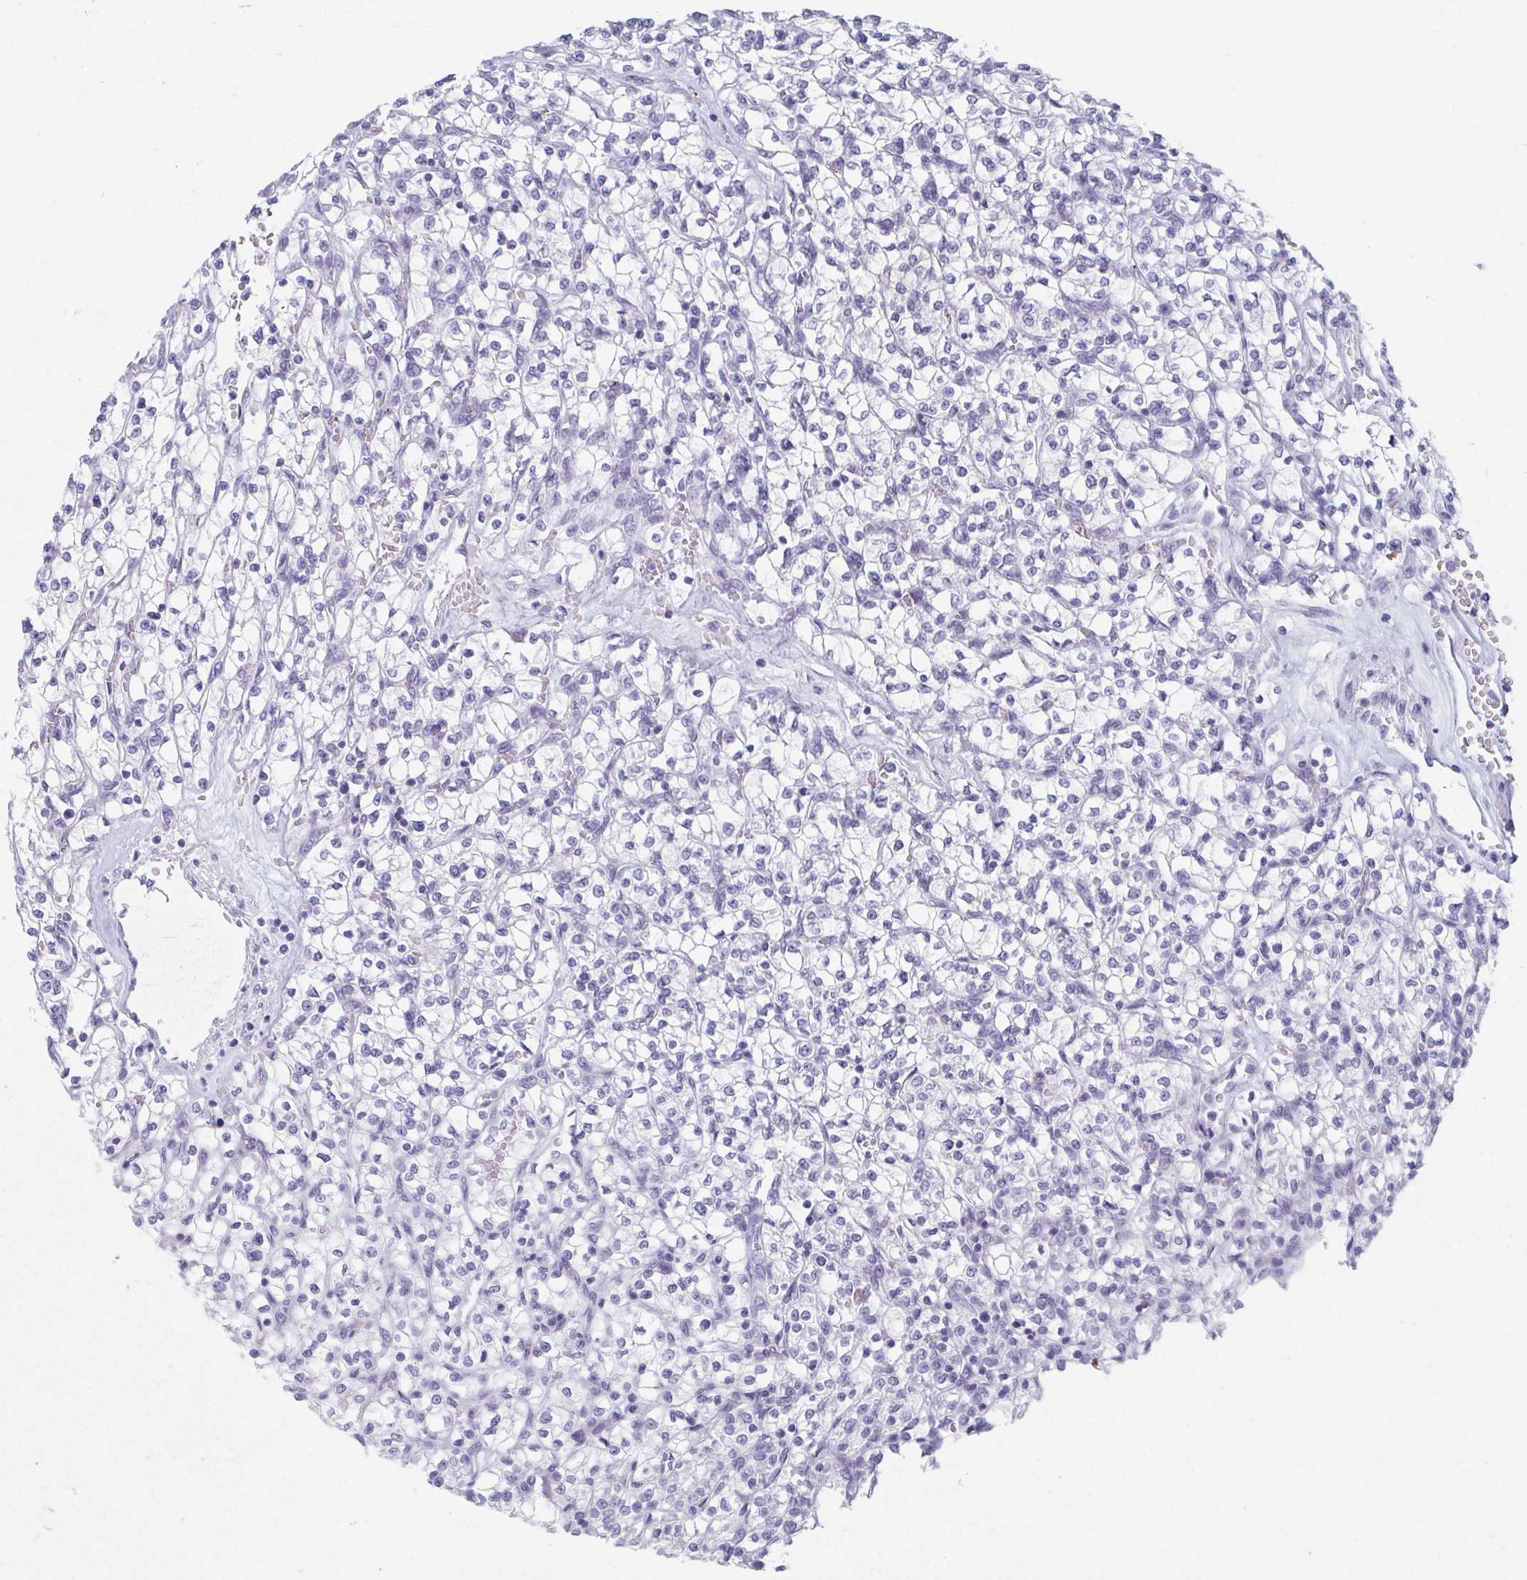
{"staining": {"intensity": "negative", "quantity": "none", "location": "none"}, "tissue": "renal cancer", "cell_type": "Tumor cells", "image_type": "cancer", "snomed": [{"axis": "morphology", "description": "Adenocarcinoma, NOS"}, {"axis": "topography", "description": "Kidney"}], "caption": "This is an immunohistochemistry (IHC) micrograph of renal cancer (adenocarcinoma). There is no staining in tumor cells.", "gene": "GHRL", "patient": {"sex": "female", "age": 64}}